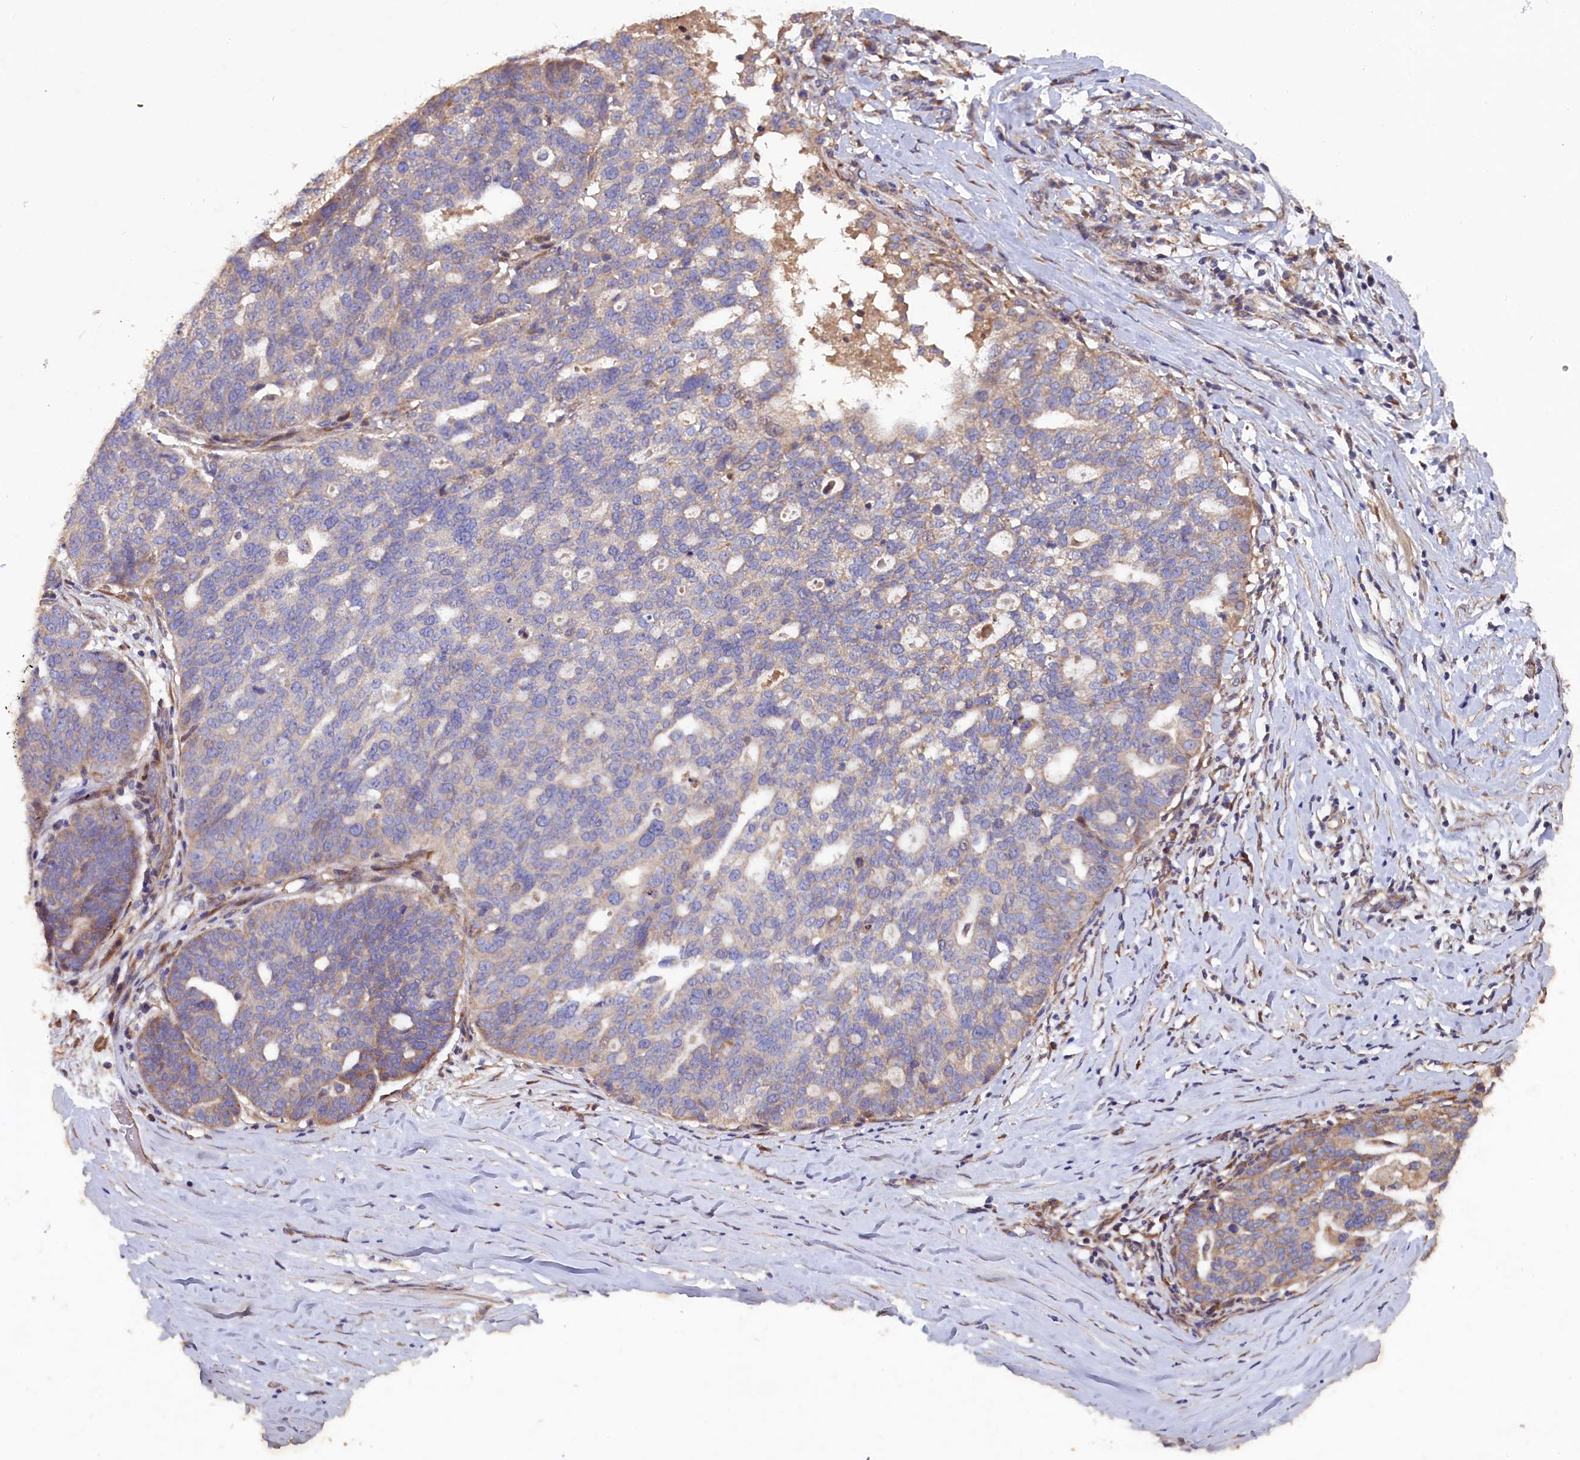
{"staining": {"intensity": "weak", "quantity": "<25%", "location": "cytoplasmic/membranous"}, "tissue": "ovarian cancer", "cell_type": "Tumor cells", "image_type": "cancer", "snomed": [{"axis": "morphology", "description": "Cystadenocarcinoma, serous, NOS"}, {"axis": "topography", "description": "Ovary"}], "caption": "Ovarian serous cystadenocarcinoma was stained to show a protein in brown. There is no significant expression in tumor cells. (DAB (3,3'-diaminobenzidine) immunohistochemistry (IHC) visualized using brightfield microscopy, high magnification).", "gene": "GREB1L", "patient": {"sex": "female", "age": 59}}